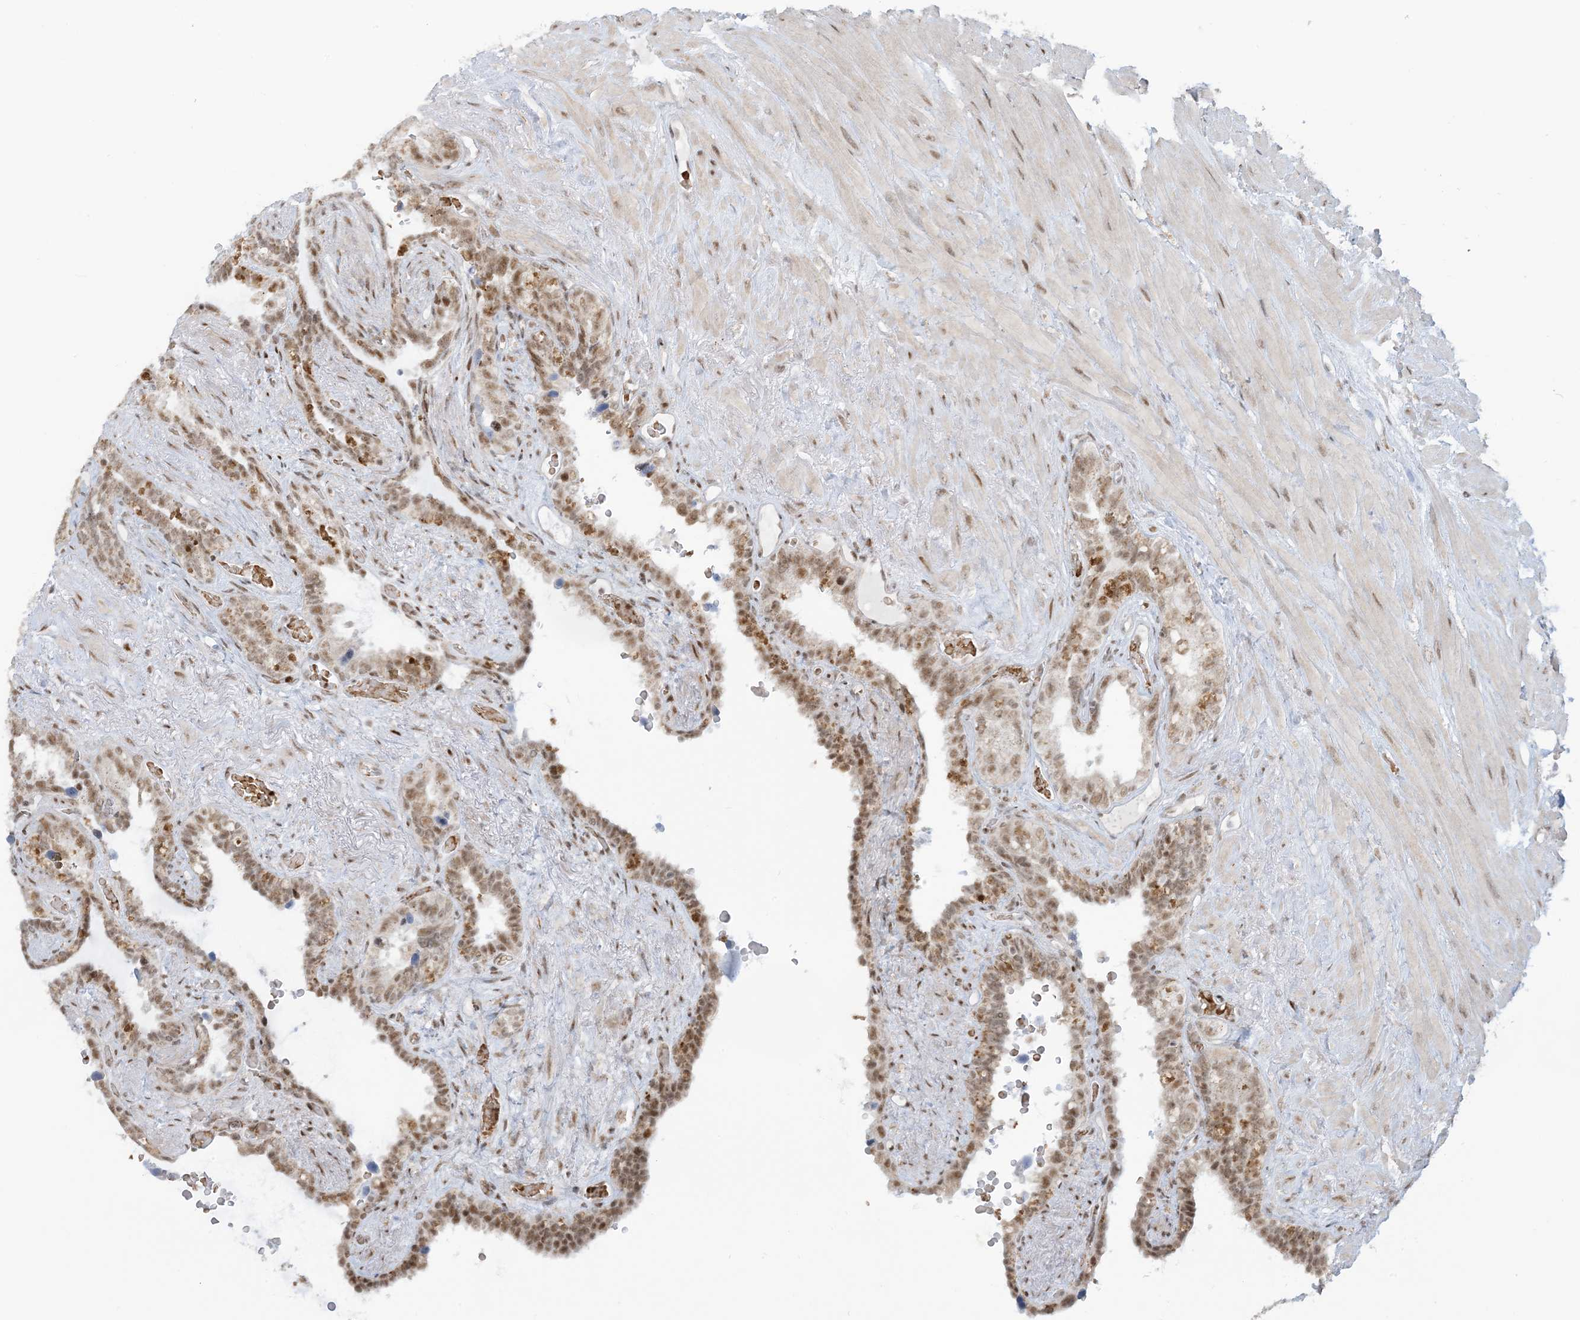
{"staining": {"intensity": "moderate", "quantity": ">75%", "location": "nuclear"}, "tissue": "seminal vesicle", "cell_type": "Glandular cells", "image_type": "normal", "snomed": [{"axis": "morphology", "description": "Normal tissue, NOS"}, {"axis": "topography", "description": "Seminal veicle"}], "caption": "Glandular cells exhibit medium levels of moderate nuclear staining in about >75% of cells in normal seminal vesicle.", "gene": "ECT2L", "patient": {"sex": "male", "age": 80}}